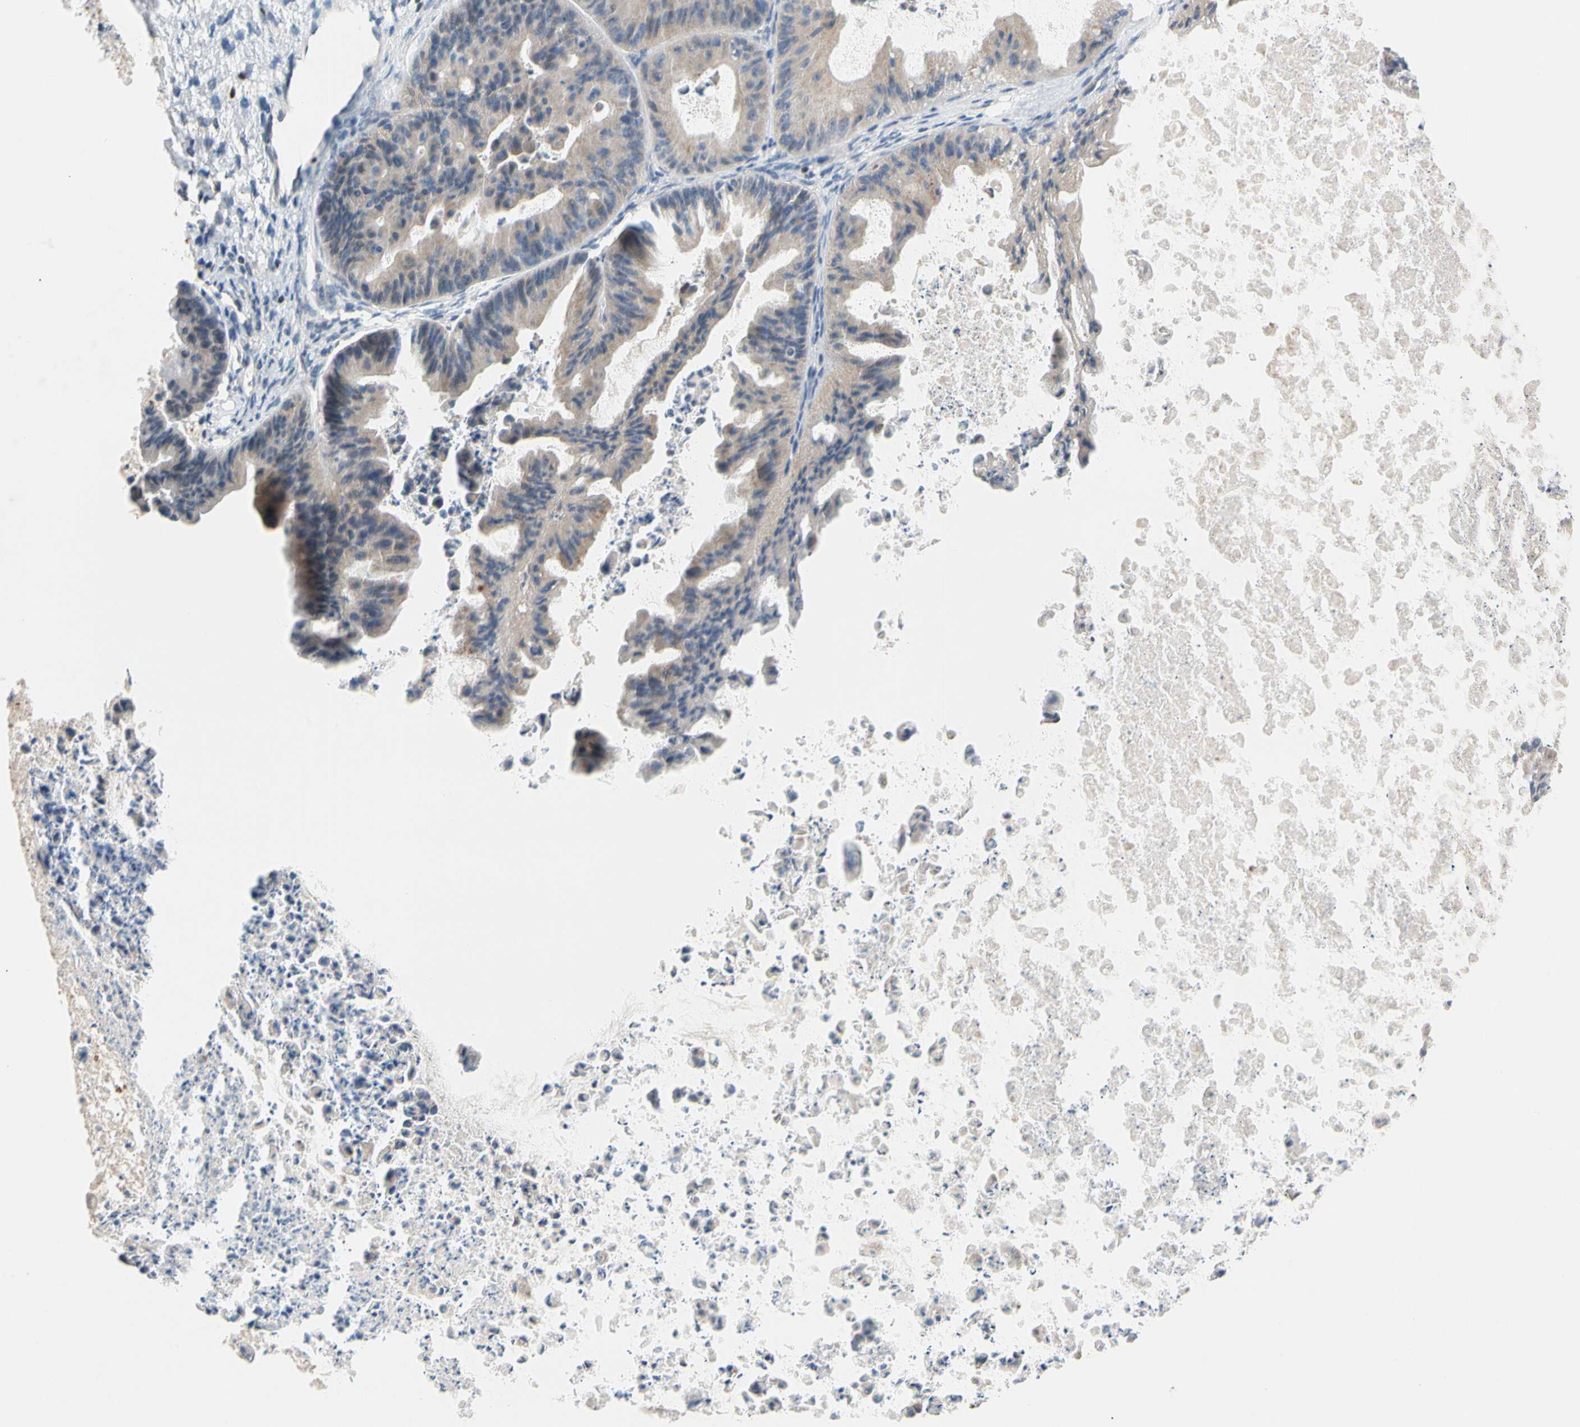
{"staining": {"intensity": "weak", "quantity": "<25%", "location": "cytoplasmic/membranous"}, "tissue": "ovarian cancer", "cell_type": "Tumor cells", "image_type": "cancer", "snomed": [{"axis": "morphology", "description": "Cystadenocarcinoma, mucinous, NOS"}, {"axis": "topography", "description": "Ovary"}], "caption": "Image shows no significant protein expression in tumor cells of mucinous cystadenocarcinoma (ovarian).", "gene": "SP140", "patient": {"sex": "female", "age": 37}}